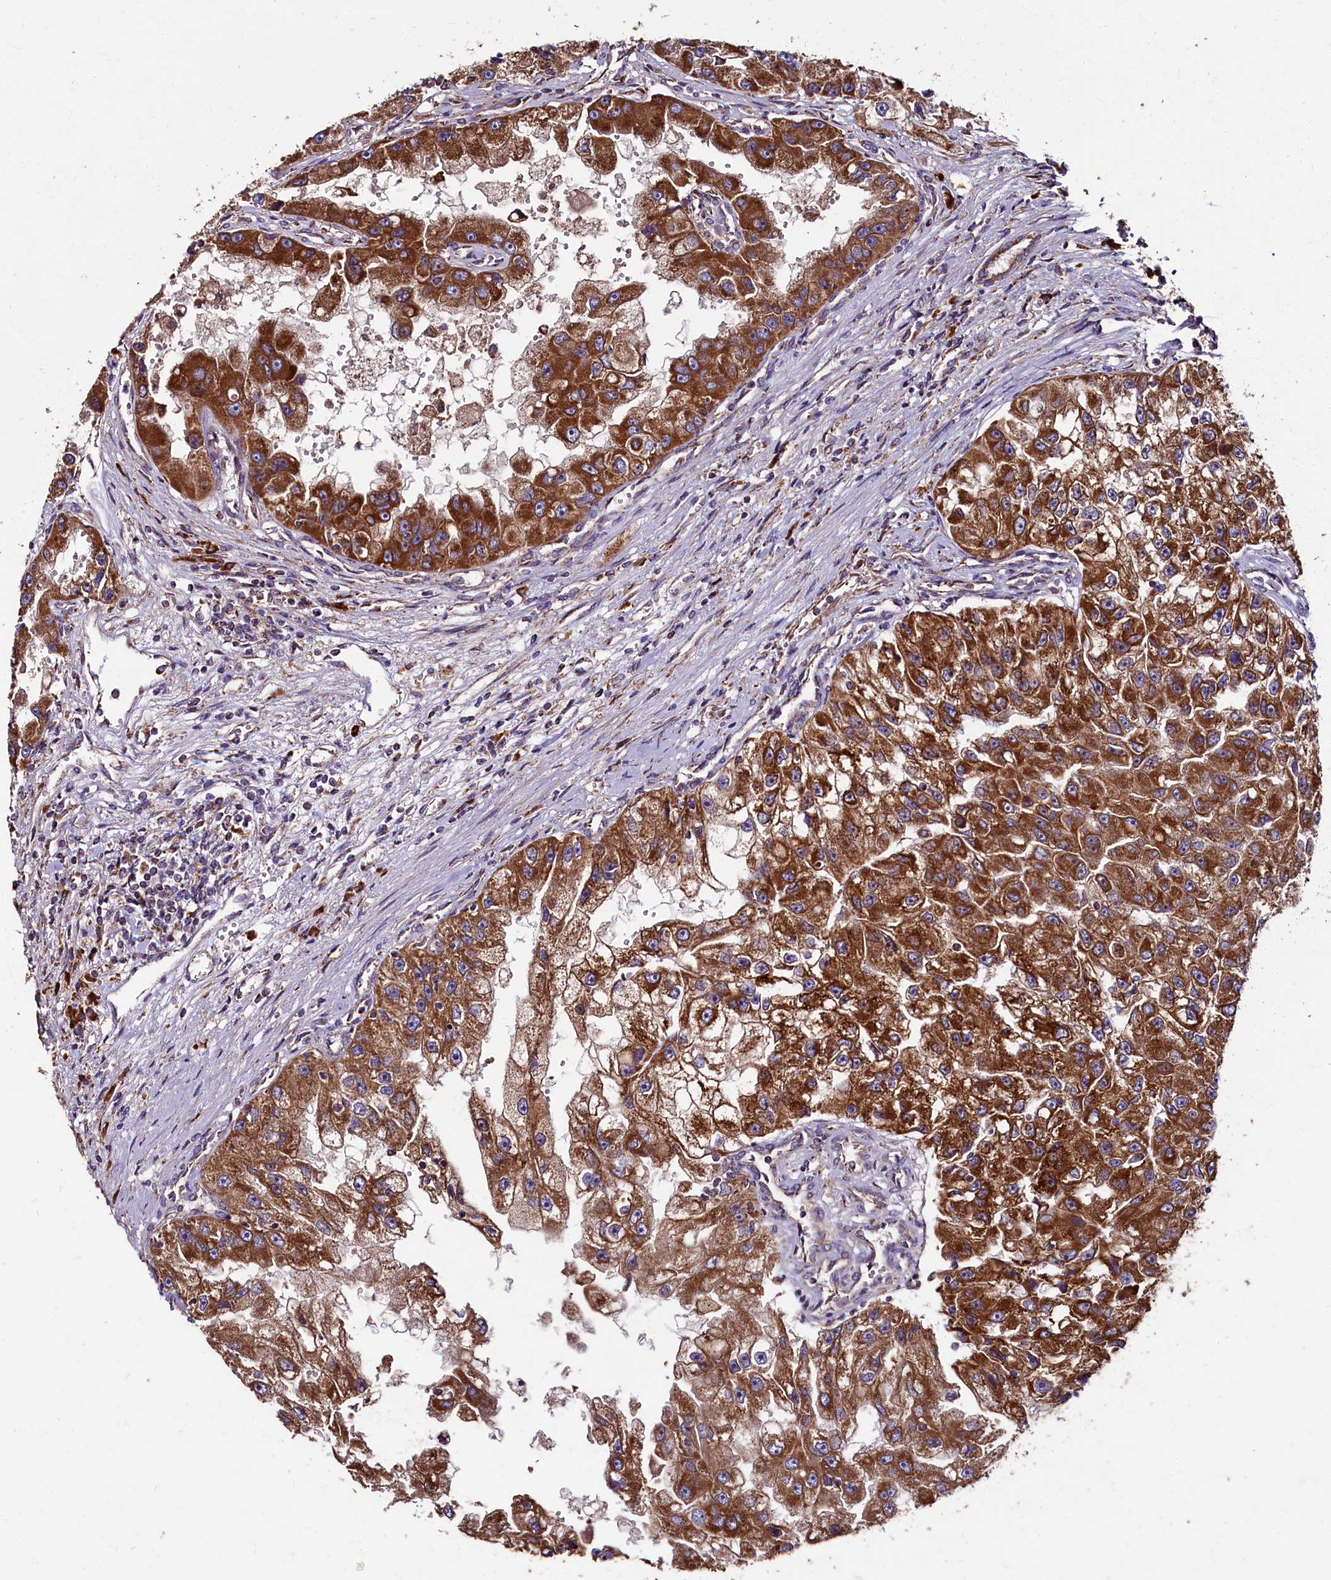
{"staining": {"intensity": "strong", "quantity": ">75%", "location": "cytoplasmic/membranous"}, "tissue": "renal cancer", "cell_type": "Tumor cells", "image_type": "cancer", "snomed": [{"axis": "morphology", "description": "Adenocarcinoma, NOS"}, {"axis": "topography", "description": "Kidney"}], "caption": "The immunohistochemical stain highlights strong cytoplasmic/membranous staining in tumor cells of adenocarcinoma (renal) tissue.", "gene": "ZSWIM1", "patient": {"sex": "male", "age": 63}}